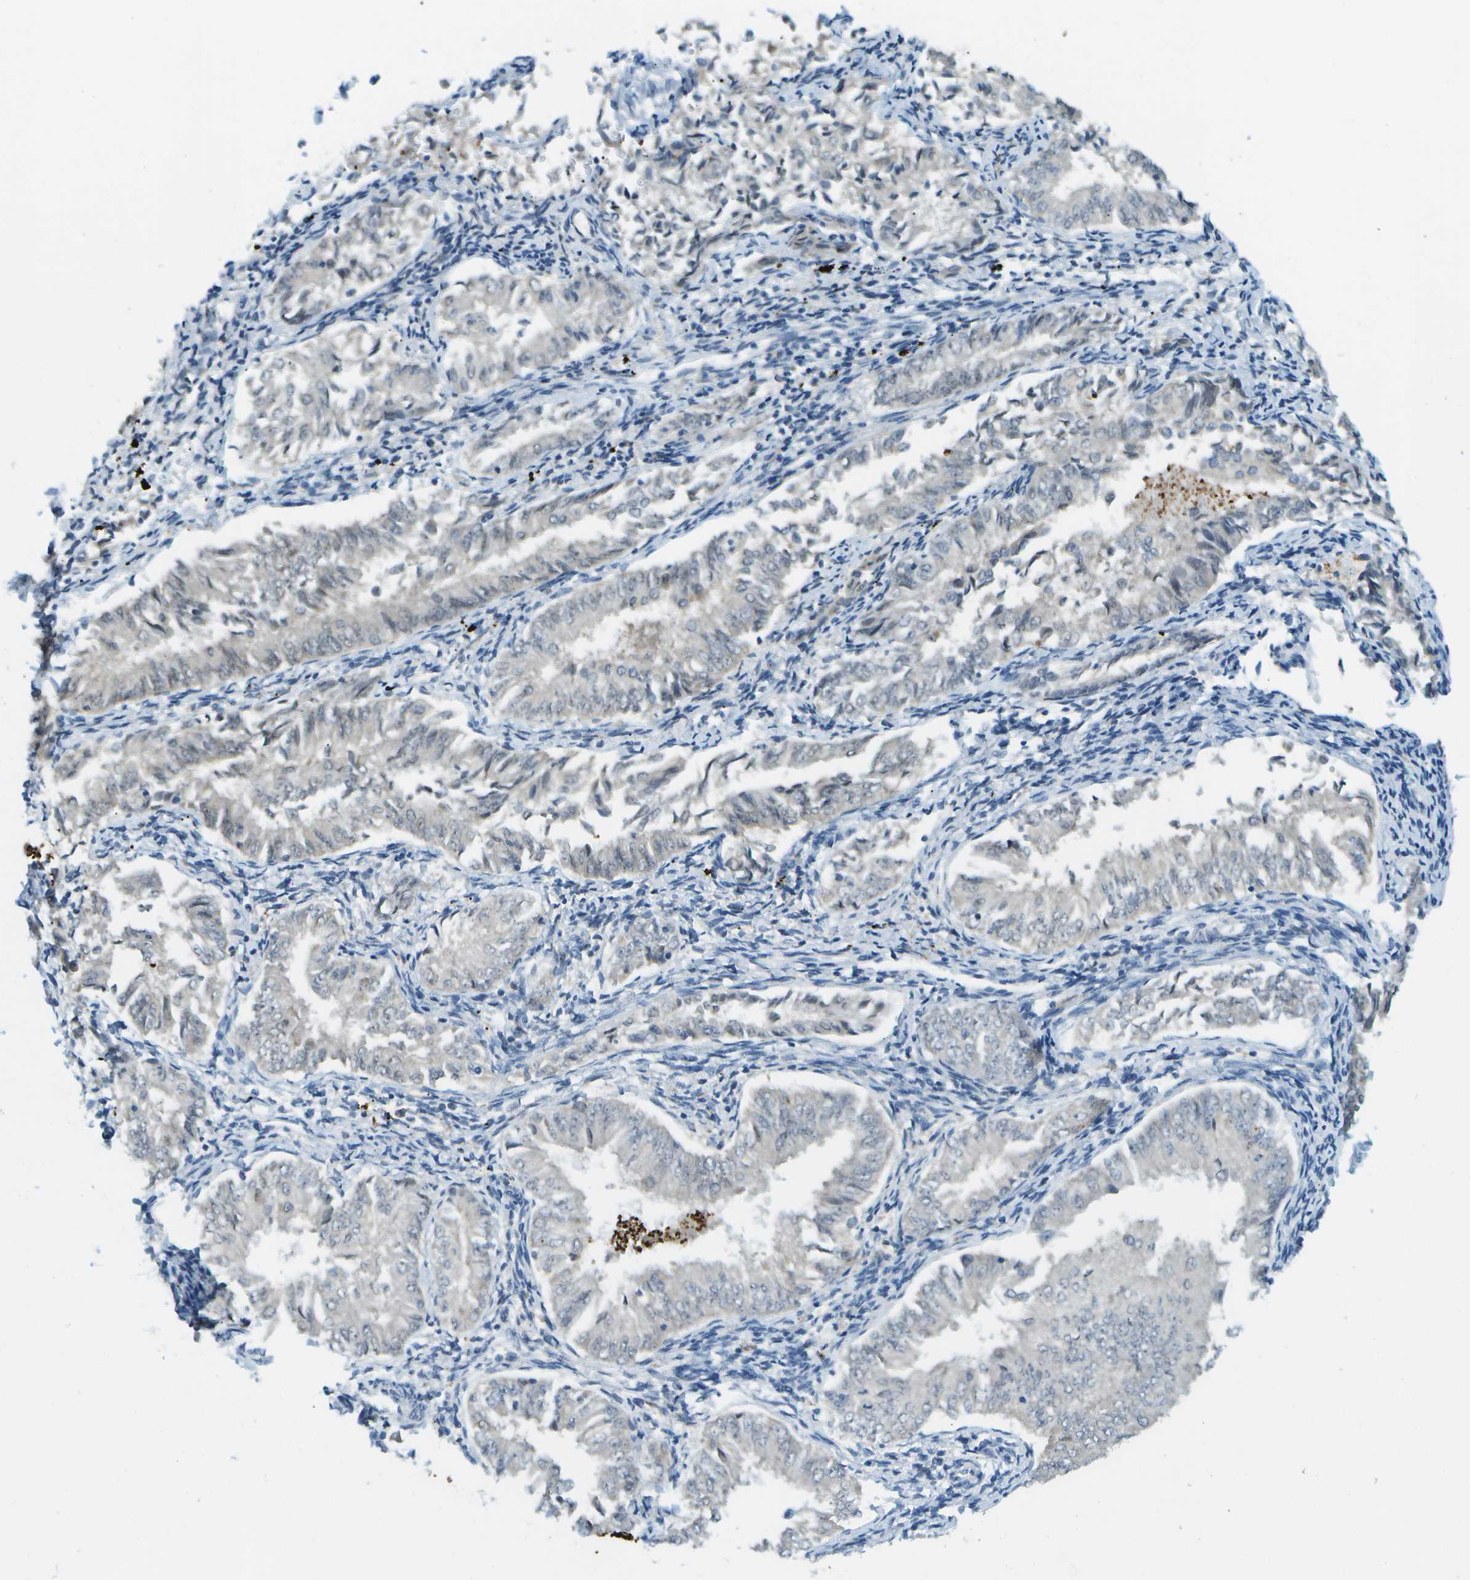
{"staining": {"intensity": "negative", "quantity": "none", "location": "none"}, "tissue": "endometrial cancer", "cell_type": "Tumor cells", "image_type": "cancer", "snomed": [{"axis": "morphology", "description": "Adenocarcinoma, NOS"}, {"axis": "topography", "description": "Endometrium"}], "caption": "Endometrial adenocarcinoma was stained to show a protein in brown. There is no significant staining in tumor cells. (Stains: DAB immunohistochemistry with hematoxylin counter stain, Microscopy: brightfield microscopy at high magnification).", "gene": "CDH23", "patient": {"sex": "female", "age": 53}}